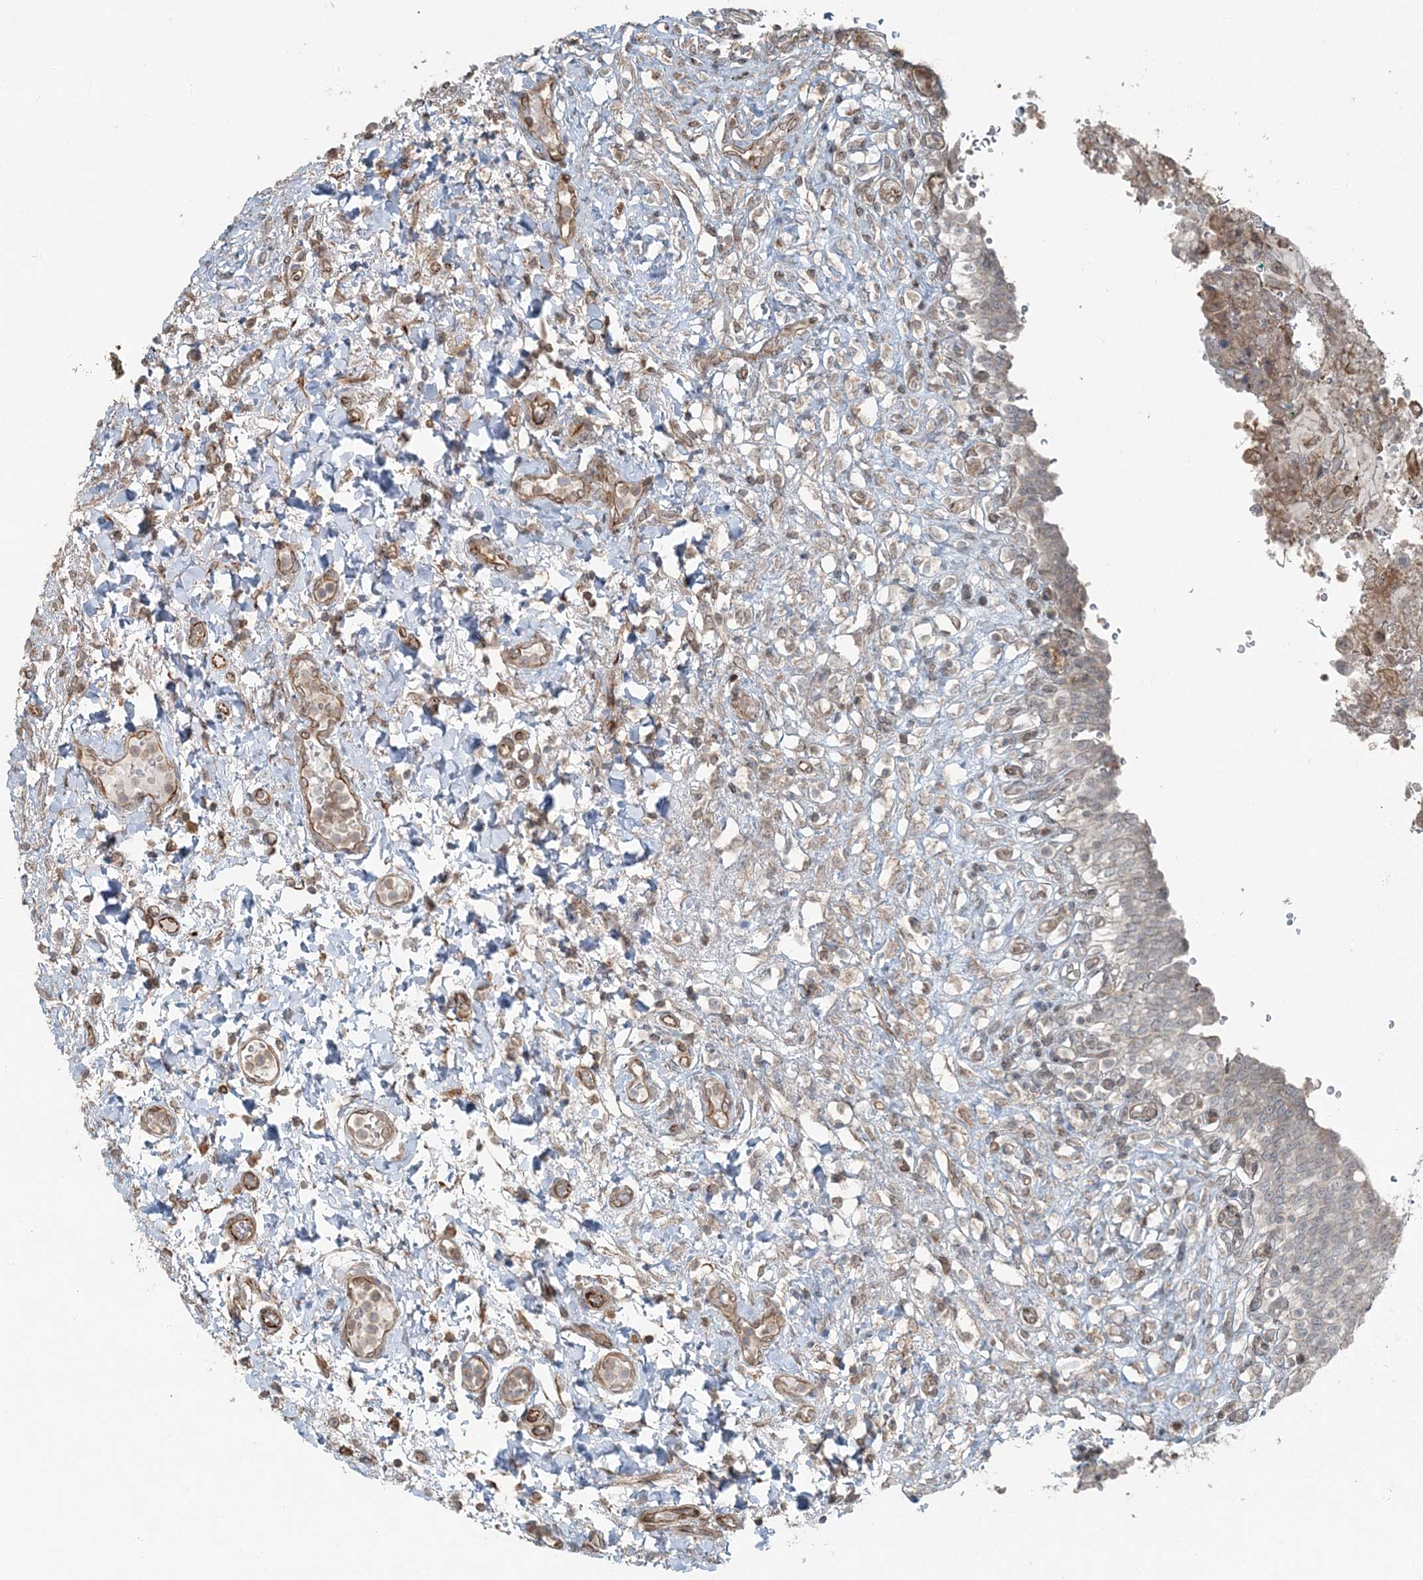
{"staining": {"intensity": "weak", "quantity": "25%-75%", "location": "nuclear"}, "tissue": "urinary bladder", "cell_type": "Urothelial cells", "image_type": "normal", "snomed": [{"axis": "morphology", "description": "Urothelial carcinoma, High grade"}, {"axis": "topography", "description": "Urinary bladder"}], "caption": "Protein staining reveals weak nuclear positivity in approximately 25%-75% of urothelial cells in normal urinary bladder.", "gene": "FBXL17", "patient": {"sex": "male", "age": 46}}